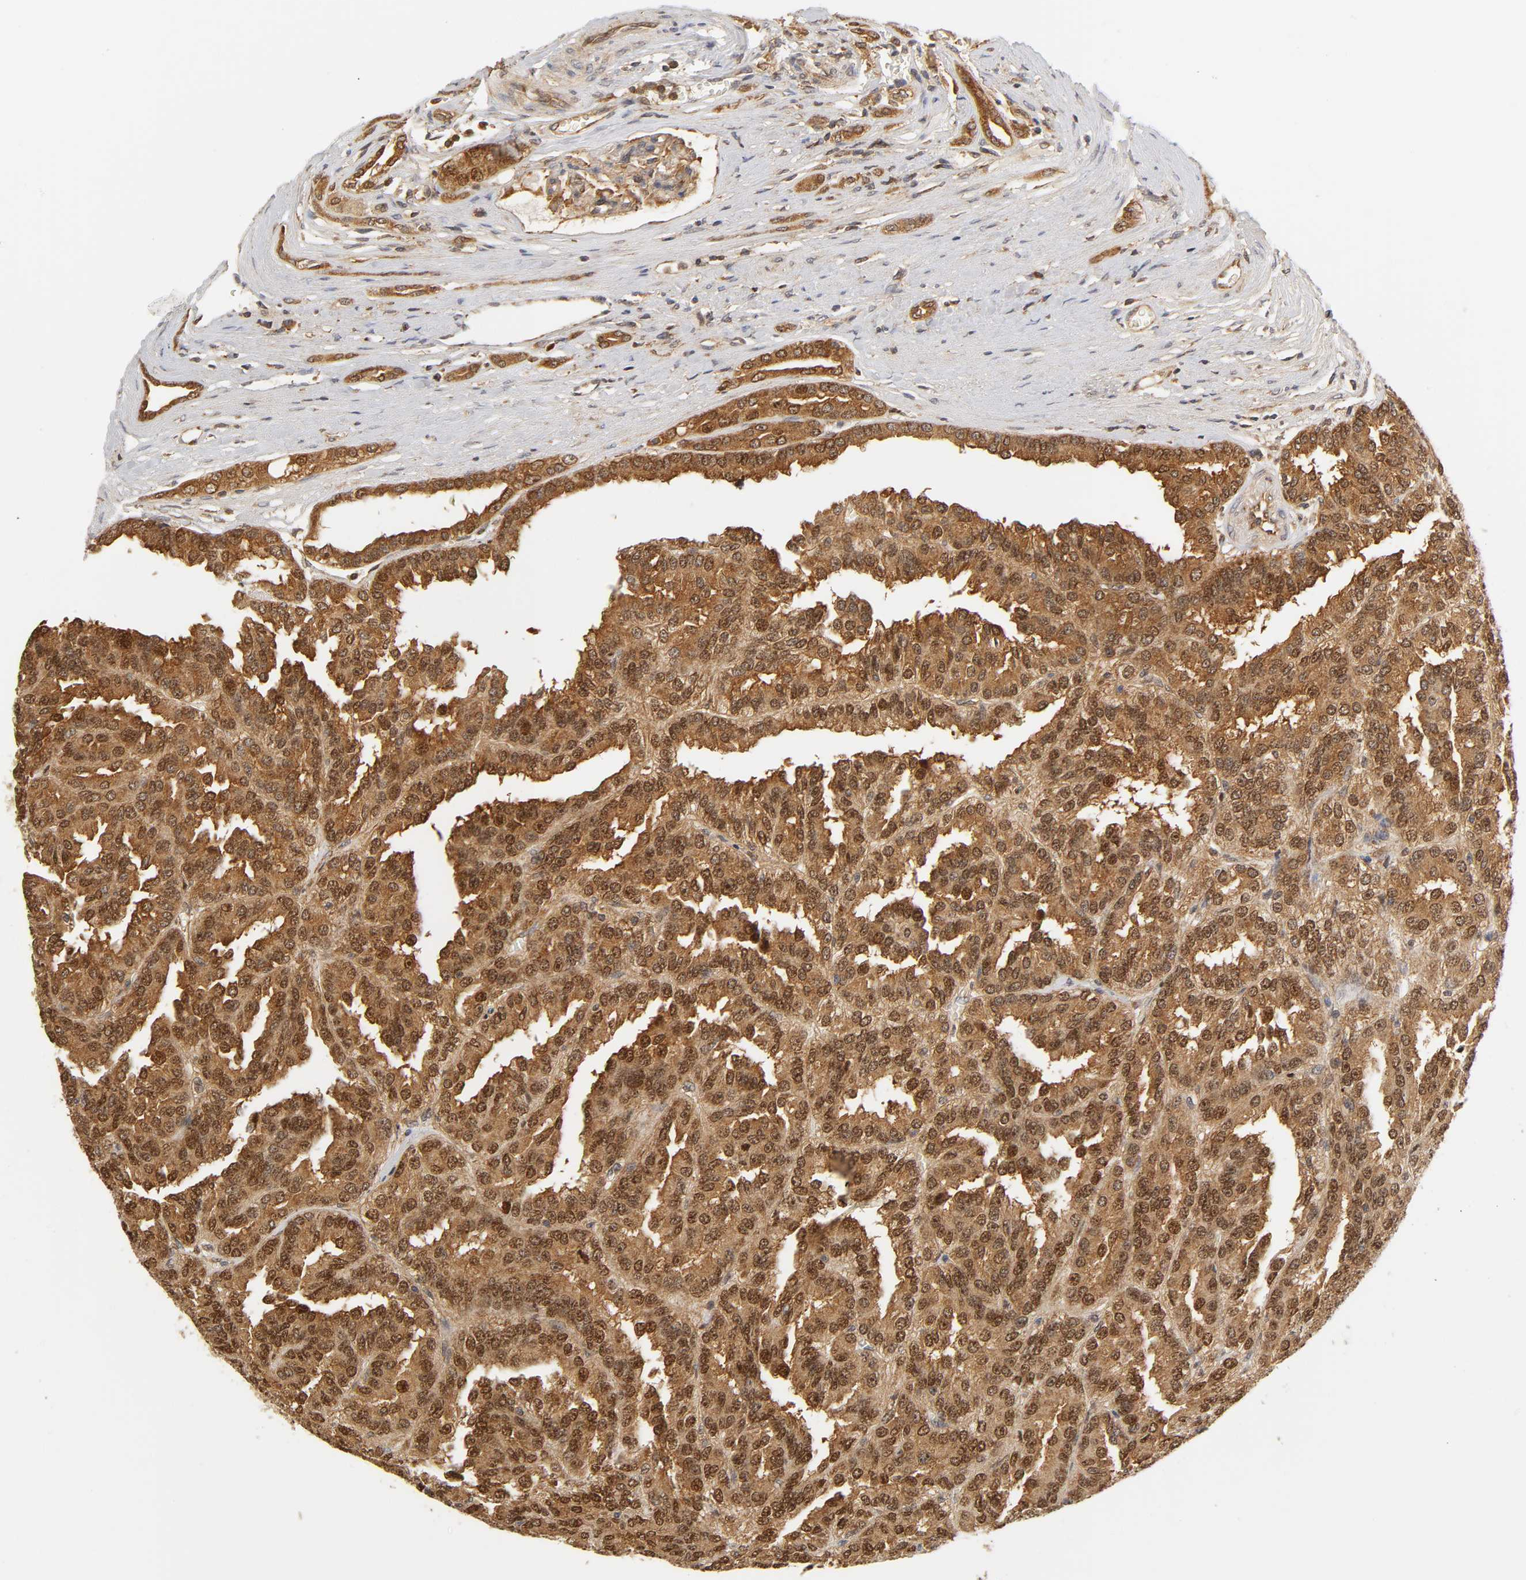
{"staining": {"intensity": "strong", "quantity": ">75%", "location": "cytoplasmic/membranous,nuclear"}, "tissue": "renal cancer", "cell_type": "Tumor cells", "image_type": "cancer", "snomed": [{"axis": "morphology", "description": "Adenocarcinoma, NOS"}, {"axis": "topography", "description": "Kidney"}], "caption": "IHC image of neoplastic tissue: human renal cancer (adenocarcinoma) stained using immunohistochemistry (IHC) shows high levels of strong protein expression localized specifically in the cytoplasmic/membranous and nuclear of tumor cells, appearing as a cytoplasmic/membranous and nuclear brown color.", "gene": "PAFAH1B1", "patient": {"sex": "male", "age": 46}}